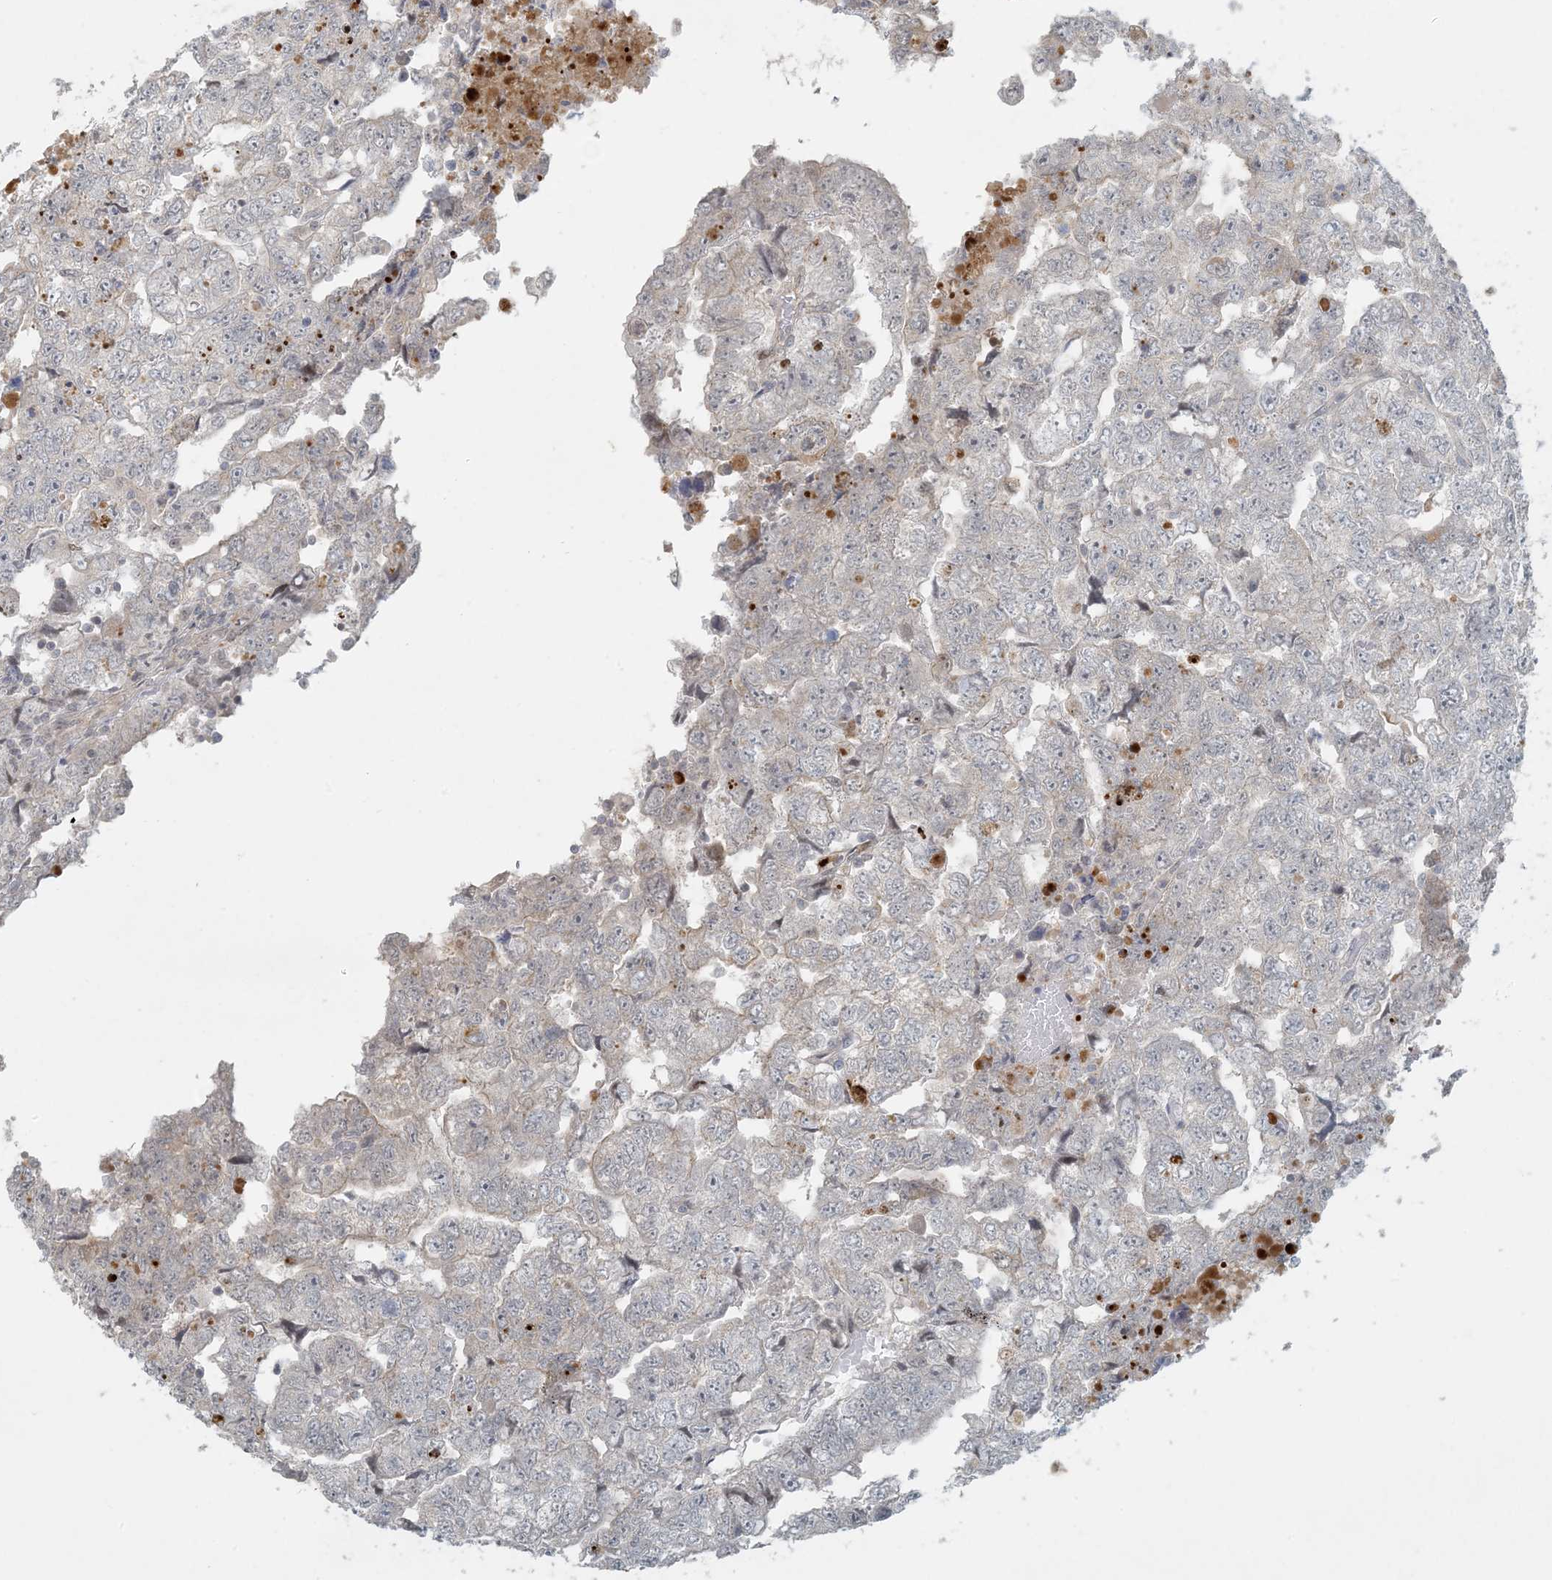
{"staining": {"intensity": "negative", "quantity": "none", "location": "none"}, "tissue": "testis cancer", "cell_type": "Tumor cells", "image_type": "cancer", "snomed": [{"axis": "morphology", "description": "Carcinoma, Embryonal, NOS"}, {"axis": "topography", "description": "Testis"}], "caption": "High power microscopy histopathology image of an IHC histopathology image of testis embryonal carcinoma, revealing no significant positivity in tumor cells. (Brightfield microscopy of DAB IHC at high magnification).", "gene": "BCORL1", "patient": {"sex": "male", "age": 36}}